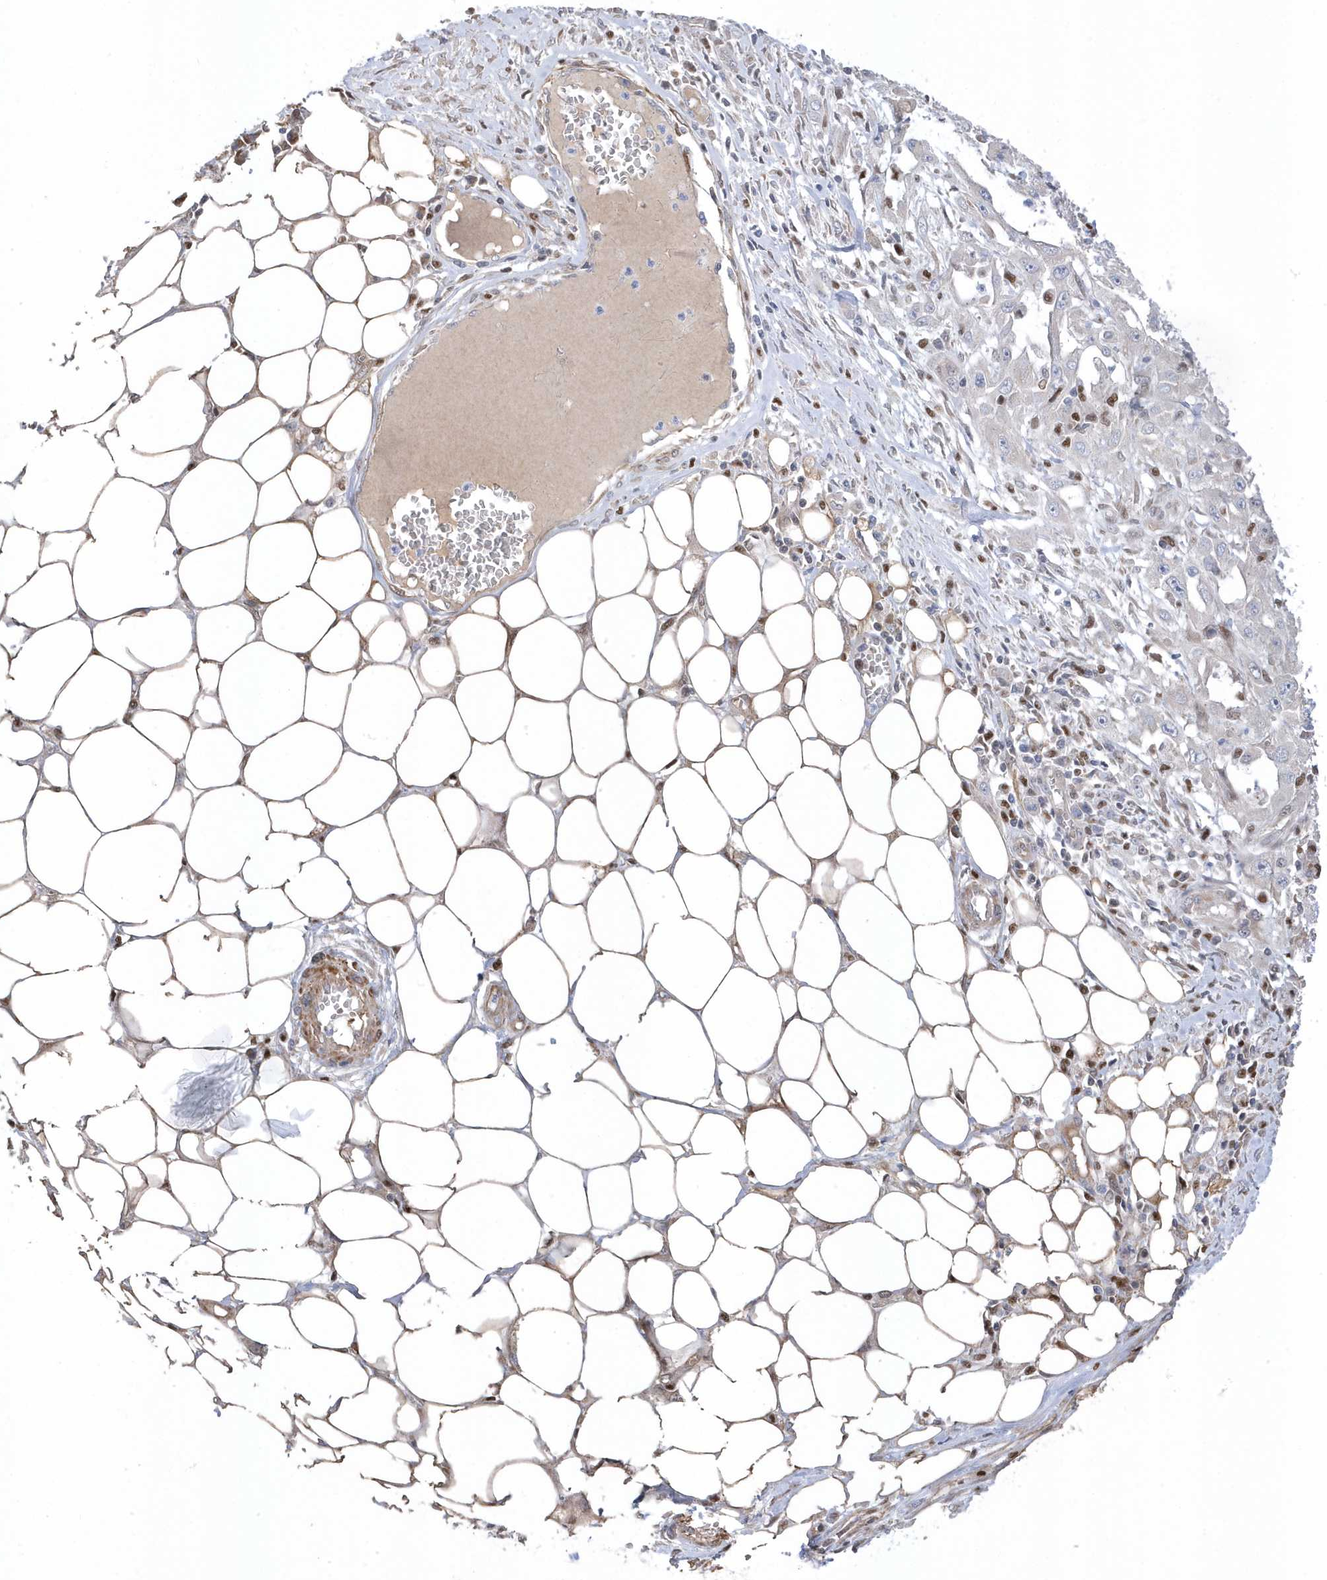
{"staining": {"intensity": "negative", "quantity": "none", "location": "none"}, "tissue": "skin cancer", "cell_type": "Tumor cells", "image_type": "cancer", "snomed": [{"axis": "morphology", "description": "Squamous cell carcinoma, NOS"}, {"axis": "morphology", "description": "Squamous cell carcinoma, metastatic, NOS"}, {"axis": "topography", "description": "Skin"}, {"axis": "topography", "description": "Lymph node"}], "caption": "Image shows no significant protein staining in tumor cells of skin cancer (metastatic squamous cell carcinoma).", "gene": "GTPBP6", "patient": {"sex": "male", "age": 75}}